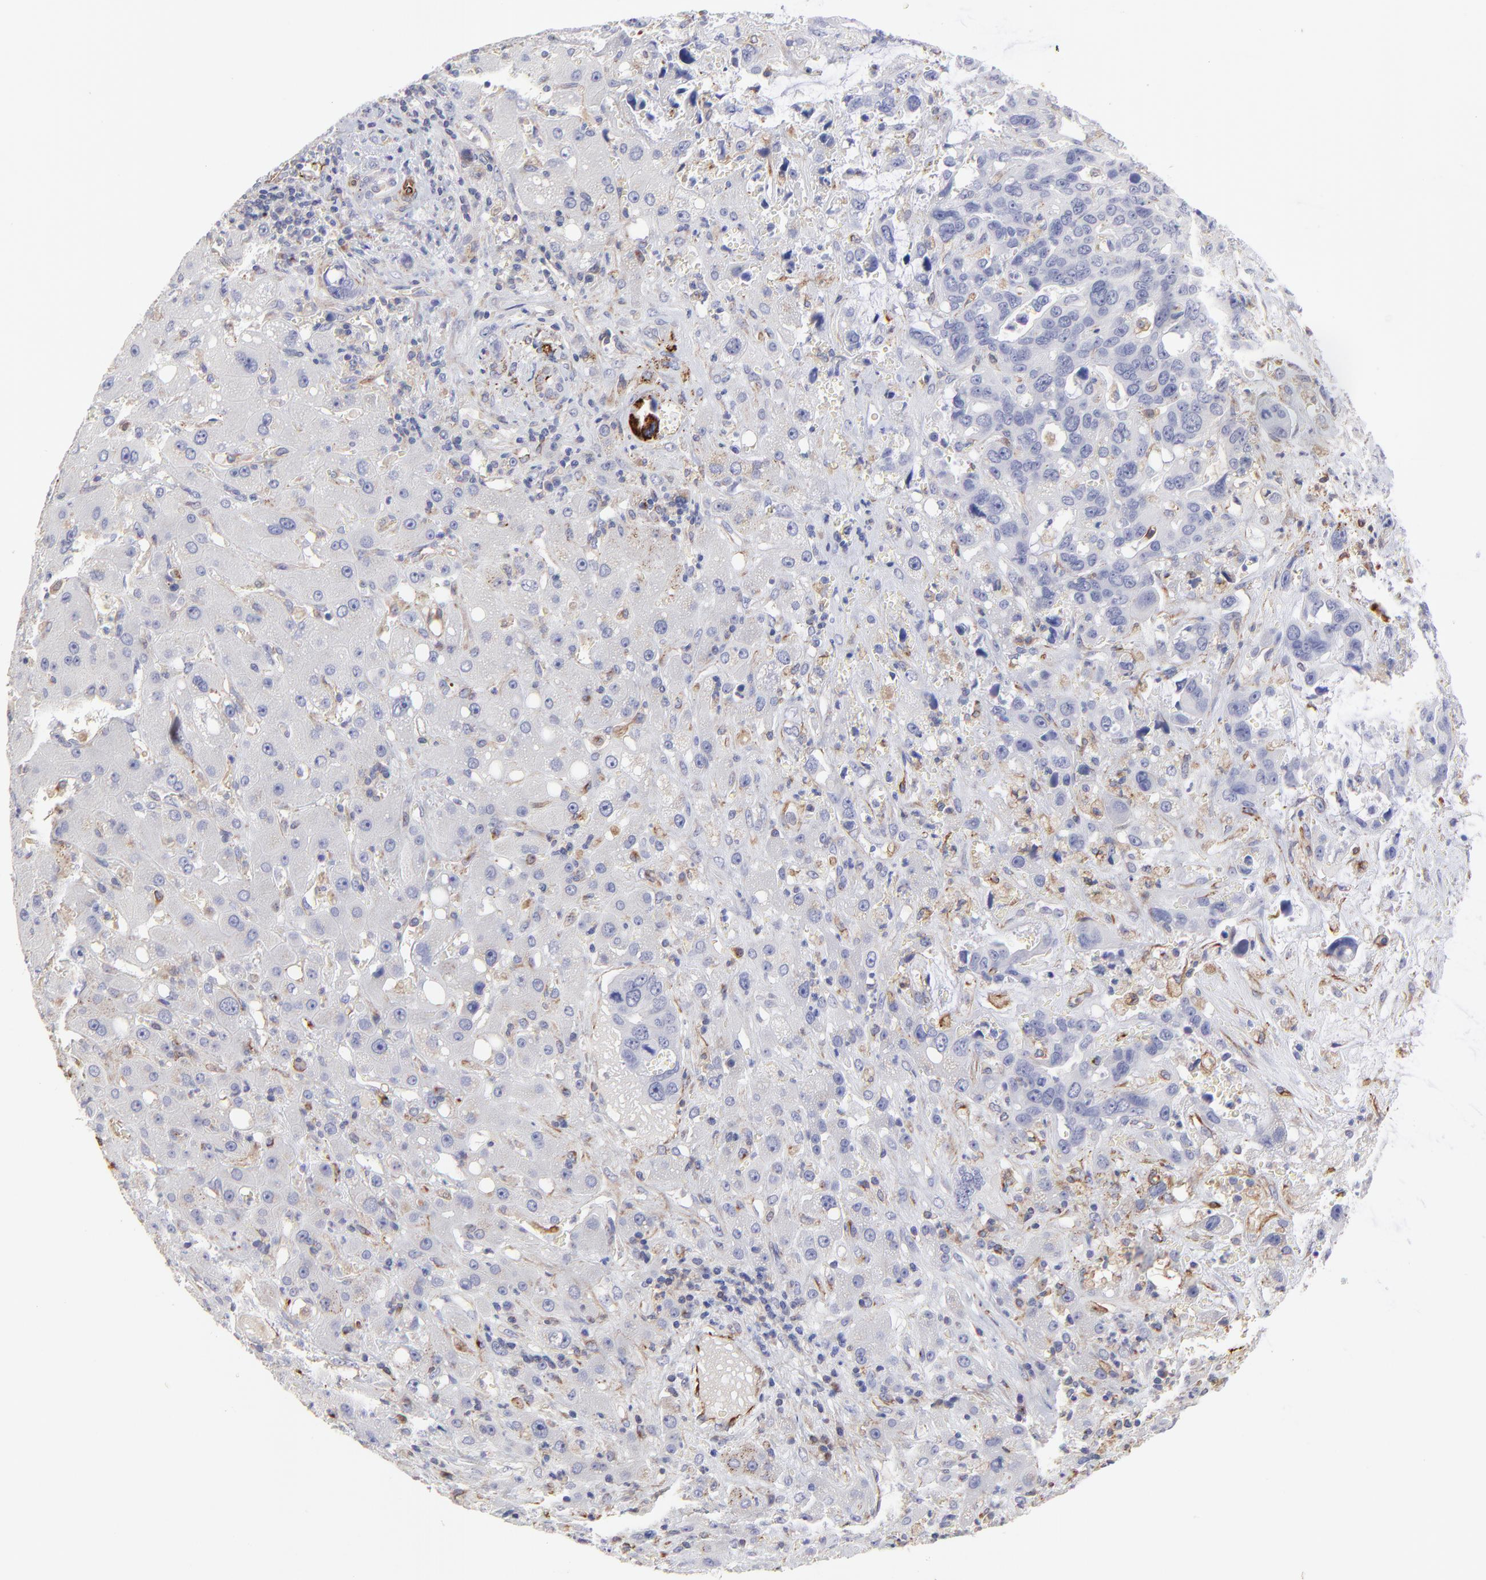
{"staining": {"intensity": "weak", "quantity": "<25%", "location": "cytoplasmic/membranous"}, "tissue": "liver cancer", "cell_type": "Tumor cells", "image_type": "cancer", "snomed": [{"axis": "morphology", "description": "Cholangiocarcinoma"}, {"axis": "topography", "description": "Liver"}], "caption": "Immunohistochemical staining of liver cancer displays no significant positivity in tumor cells.", "gene": "COX8C", "patient": {"sex": "female", "age": 65}}